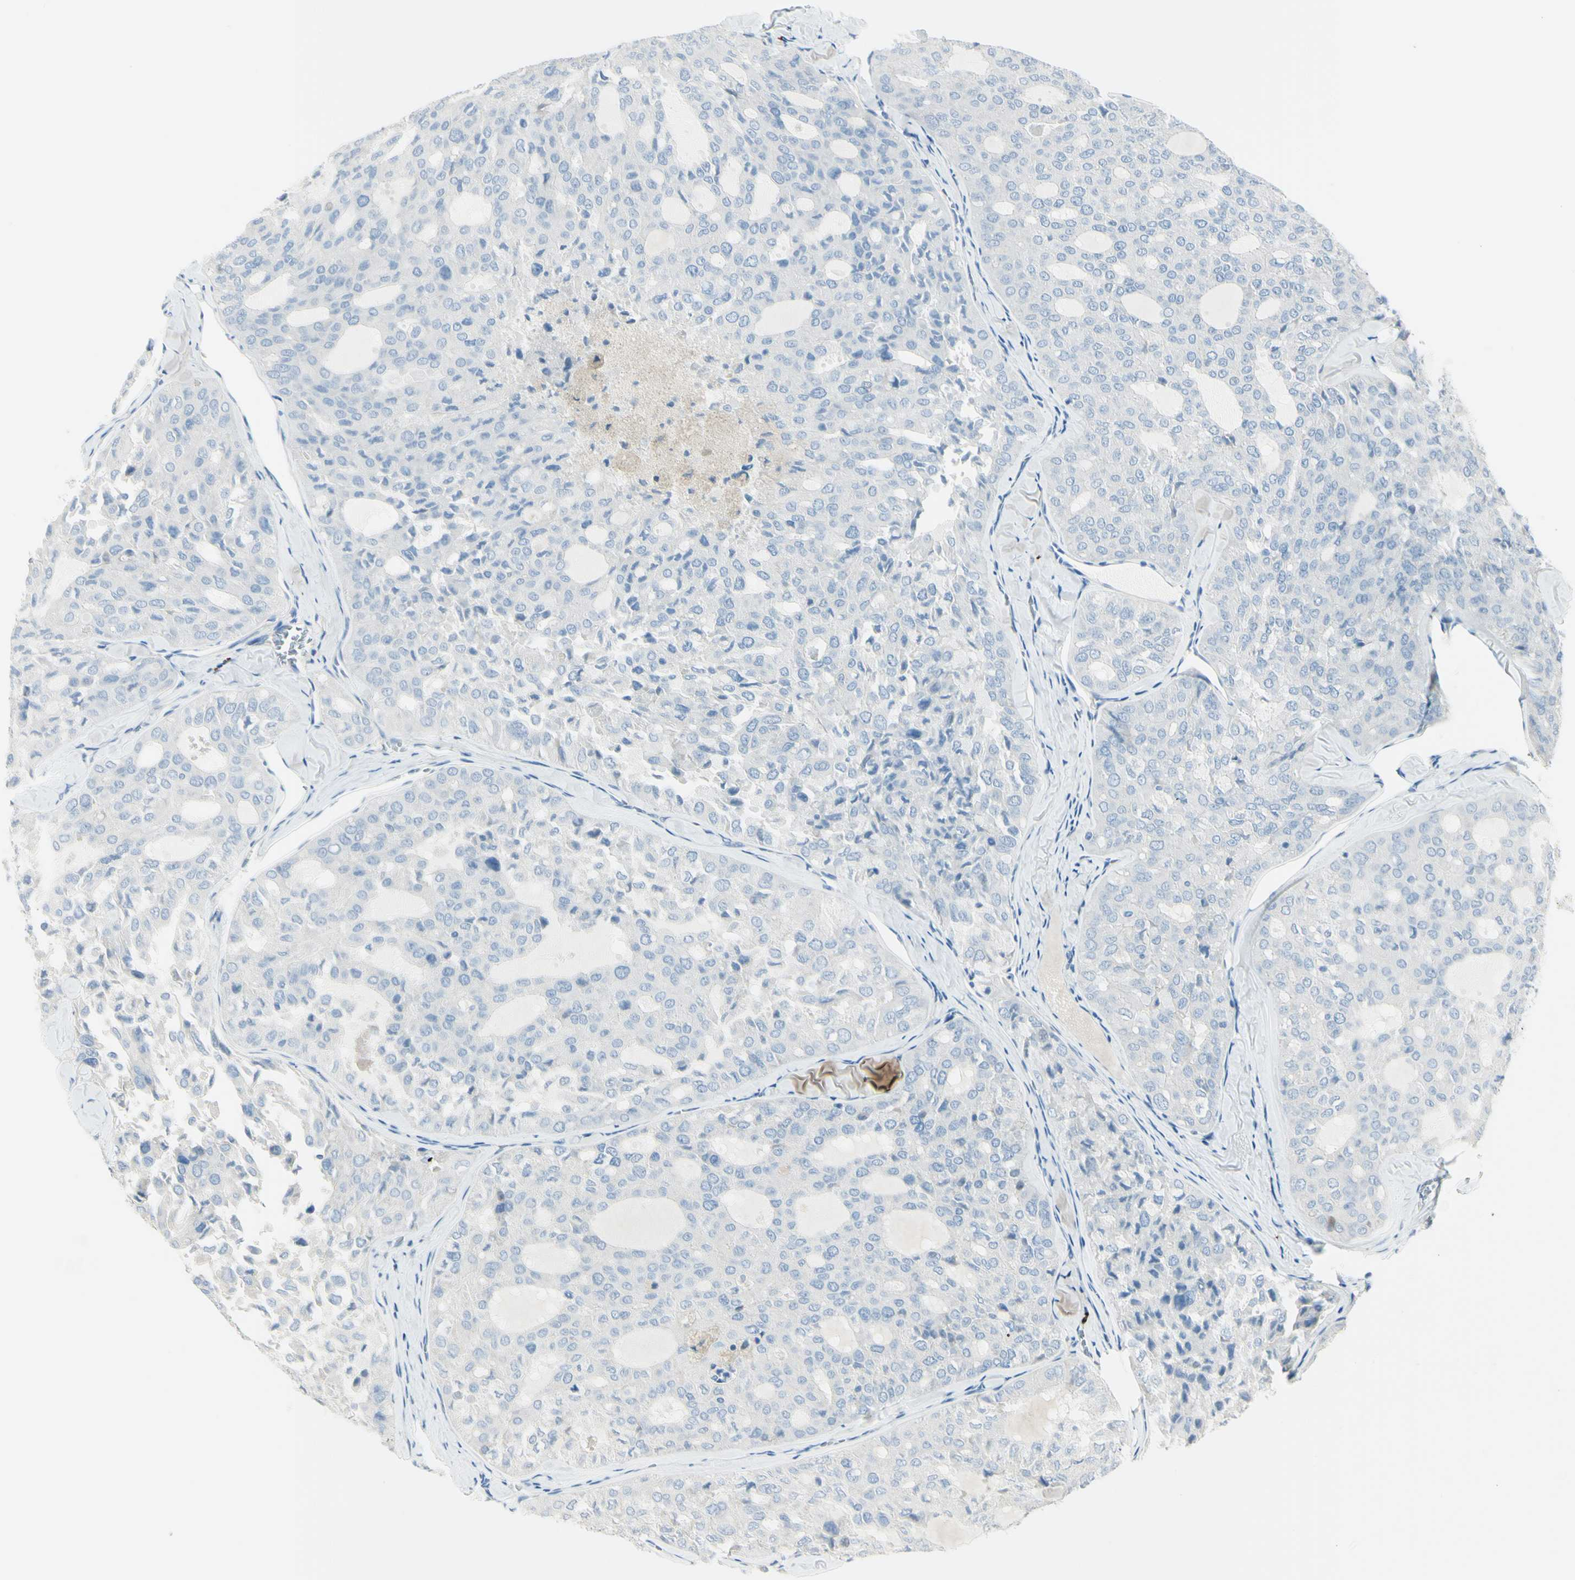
{"staining": {"intensity": "negative", "quantity": "none", "location": "none"}, "tissue": "thyroid cancer", "cell_type": "Tumor cells", "image_type": "cancer", "snomed": [{"axis": "morphology", "description": "Follicular adenoma carcinoma, NOS"}, {"axis": "topography", "description": "Thyroid gland"}], "caption": "Human thyroid cancer stained for a protein using IHC shows no positivity in tumor cells.", "gene": "DLG4", "patient": {"sex": "male", "age": 75}}